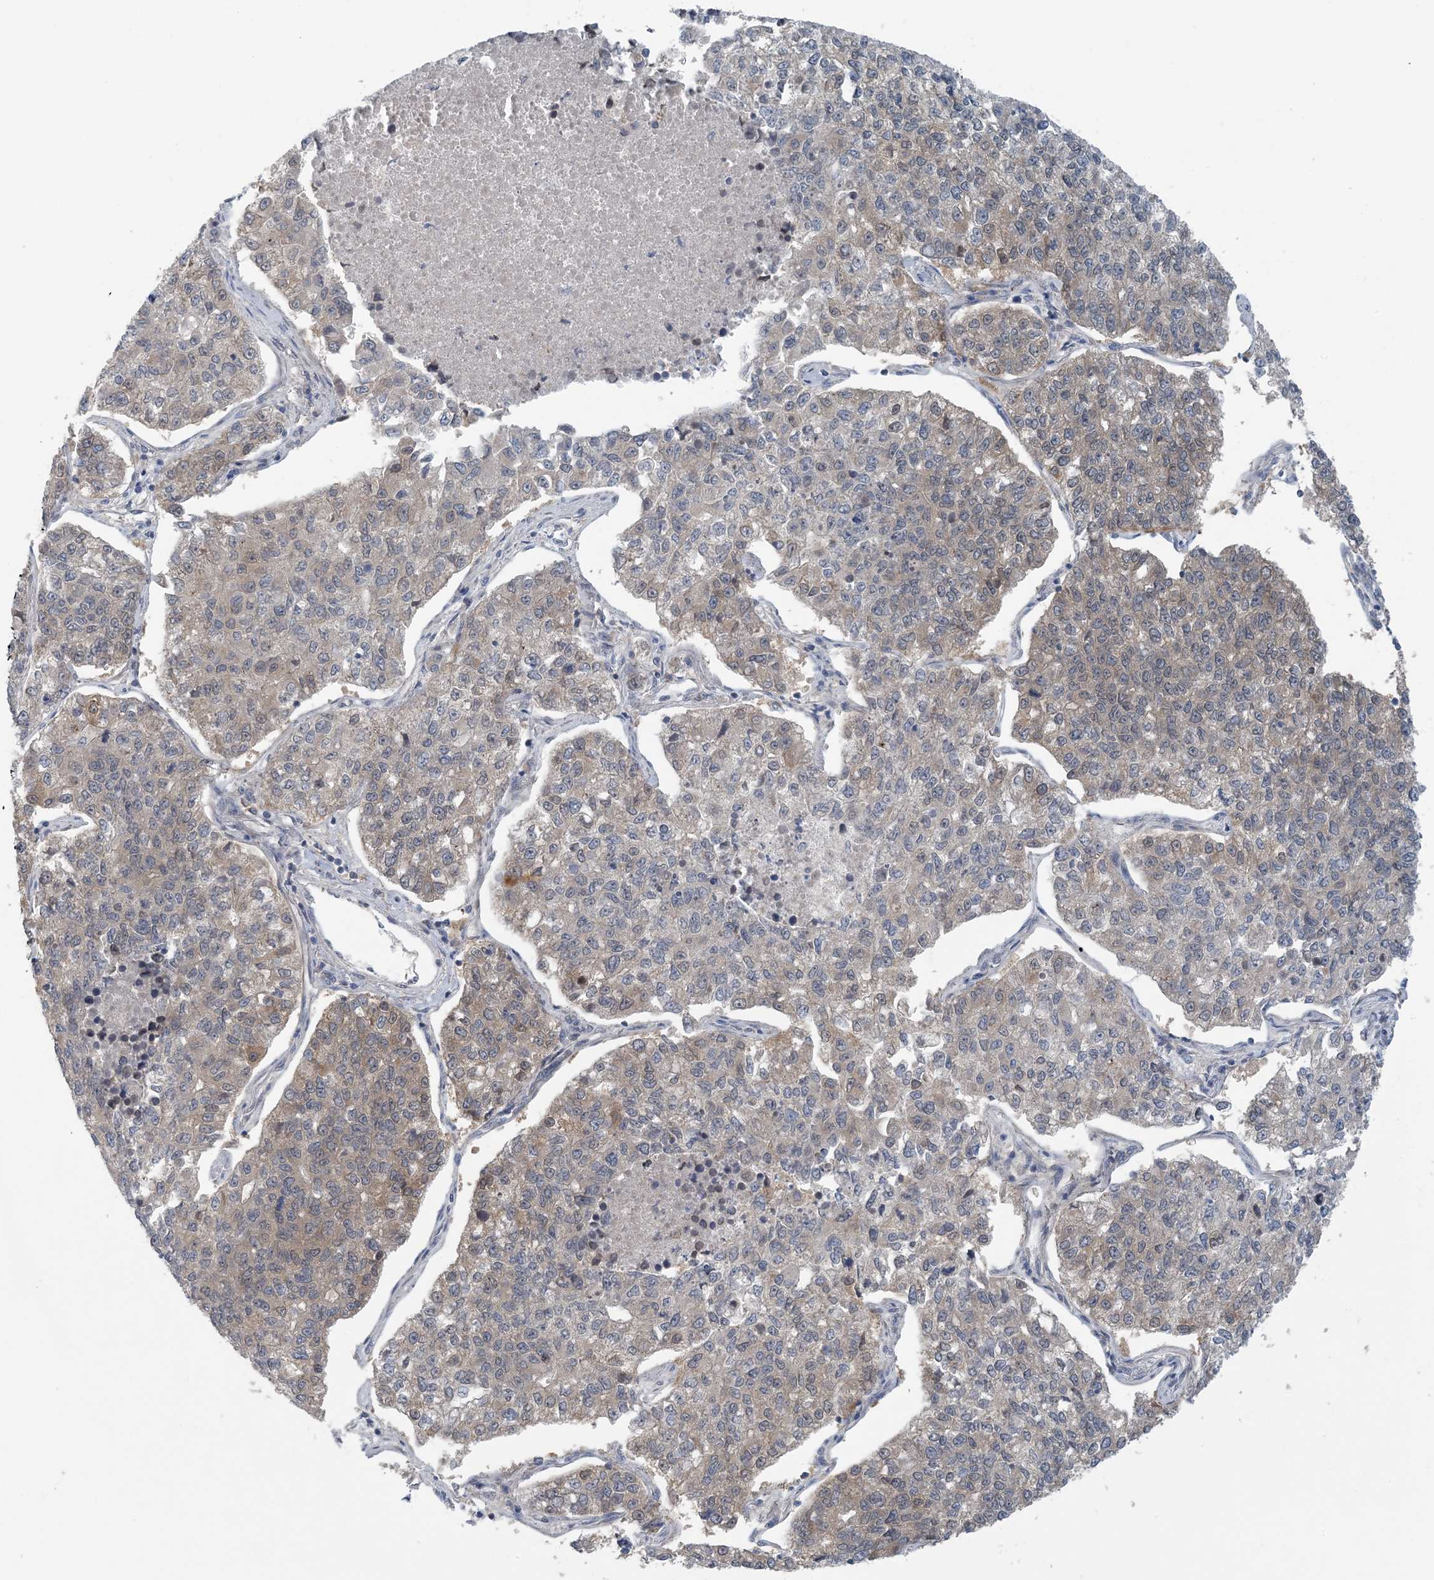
{"staining": {"intensity": "weak", "quantity": "25%-75%", "location": "cytoplasmic/membranous"}, "tissue": "lung cancer", "cell_type": "Tumor cells", "image_type": "cancer", "snomed": [{"axis": "morphology", "description": "Adenocarcinoma, NOS"}, {"axis": "topography", "description": "Lung"}], "caption": "Human lung cancer stained with a protein marker demonstrates weak staining in tumor cells.", "gene": "HIKESHI", "patient": {"sex": "male", "age": 49}}